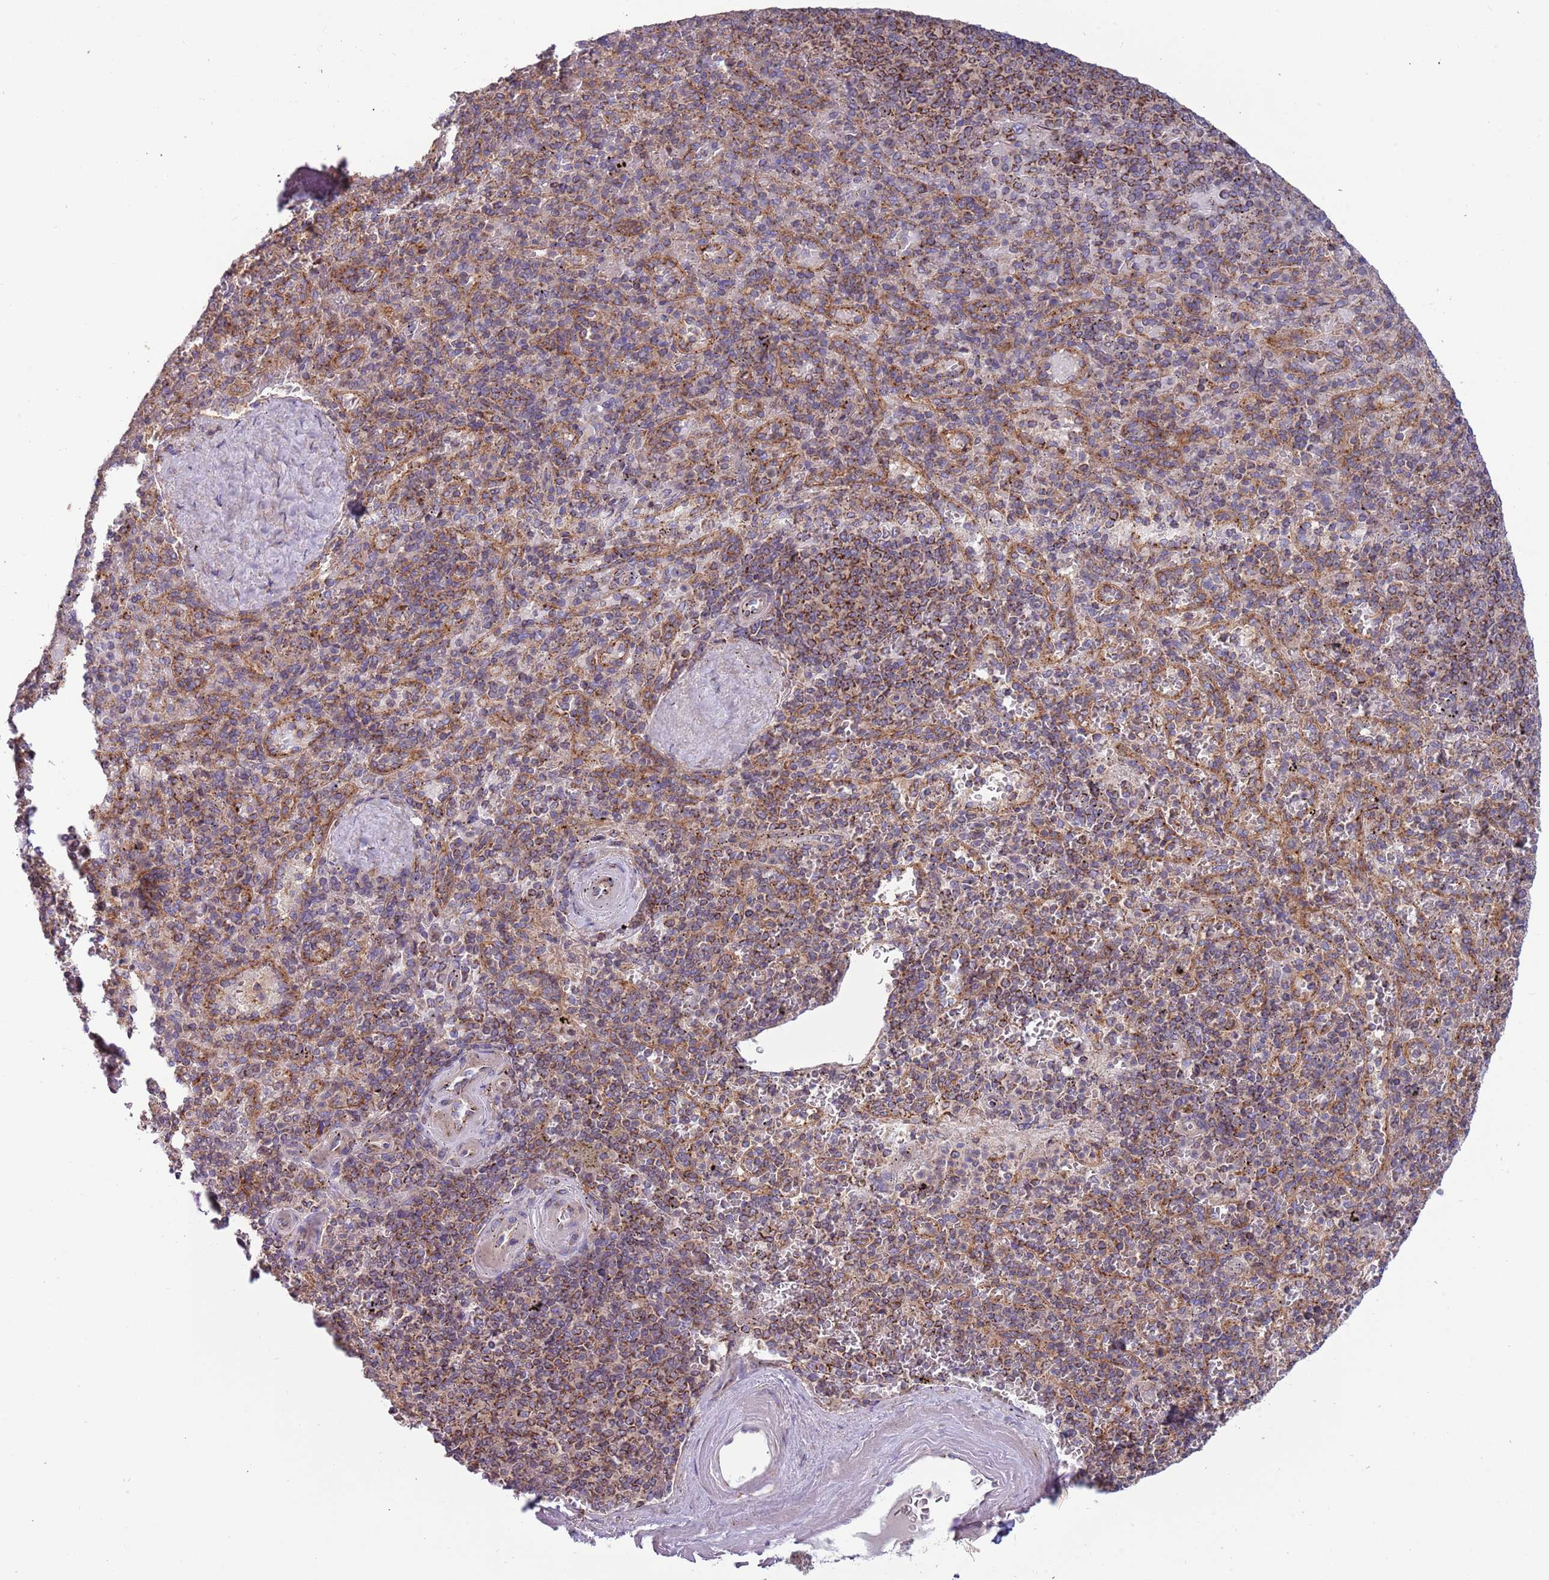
{"staining": {"intensity": "moderate", "quantity": "25%-75%", "location": "cytoplasmic/membranous"}, "tissue": "spleen", "cell_type": "Cells in red pulp", "image_type": "normal", "snomed": [{"axis": "morphology", "description": "Normal tissue, NOS"}, {"axis": "topography", "description": "Spleen"}], "caption": "A brown stain labels moderate cytoplasmic/membranous staining of a protein in cells in red pulp of unremarkable human spleen. (Stains: DAB (3,3'-diaminobenzidine) in brown, nuclei in blue, Microscopy: brightfield microscopy at high magnification).", "gene": "IRS4", "patient": {"sex": "male", "age": 82}}